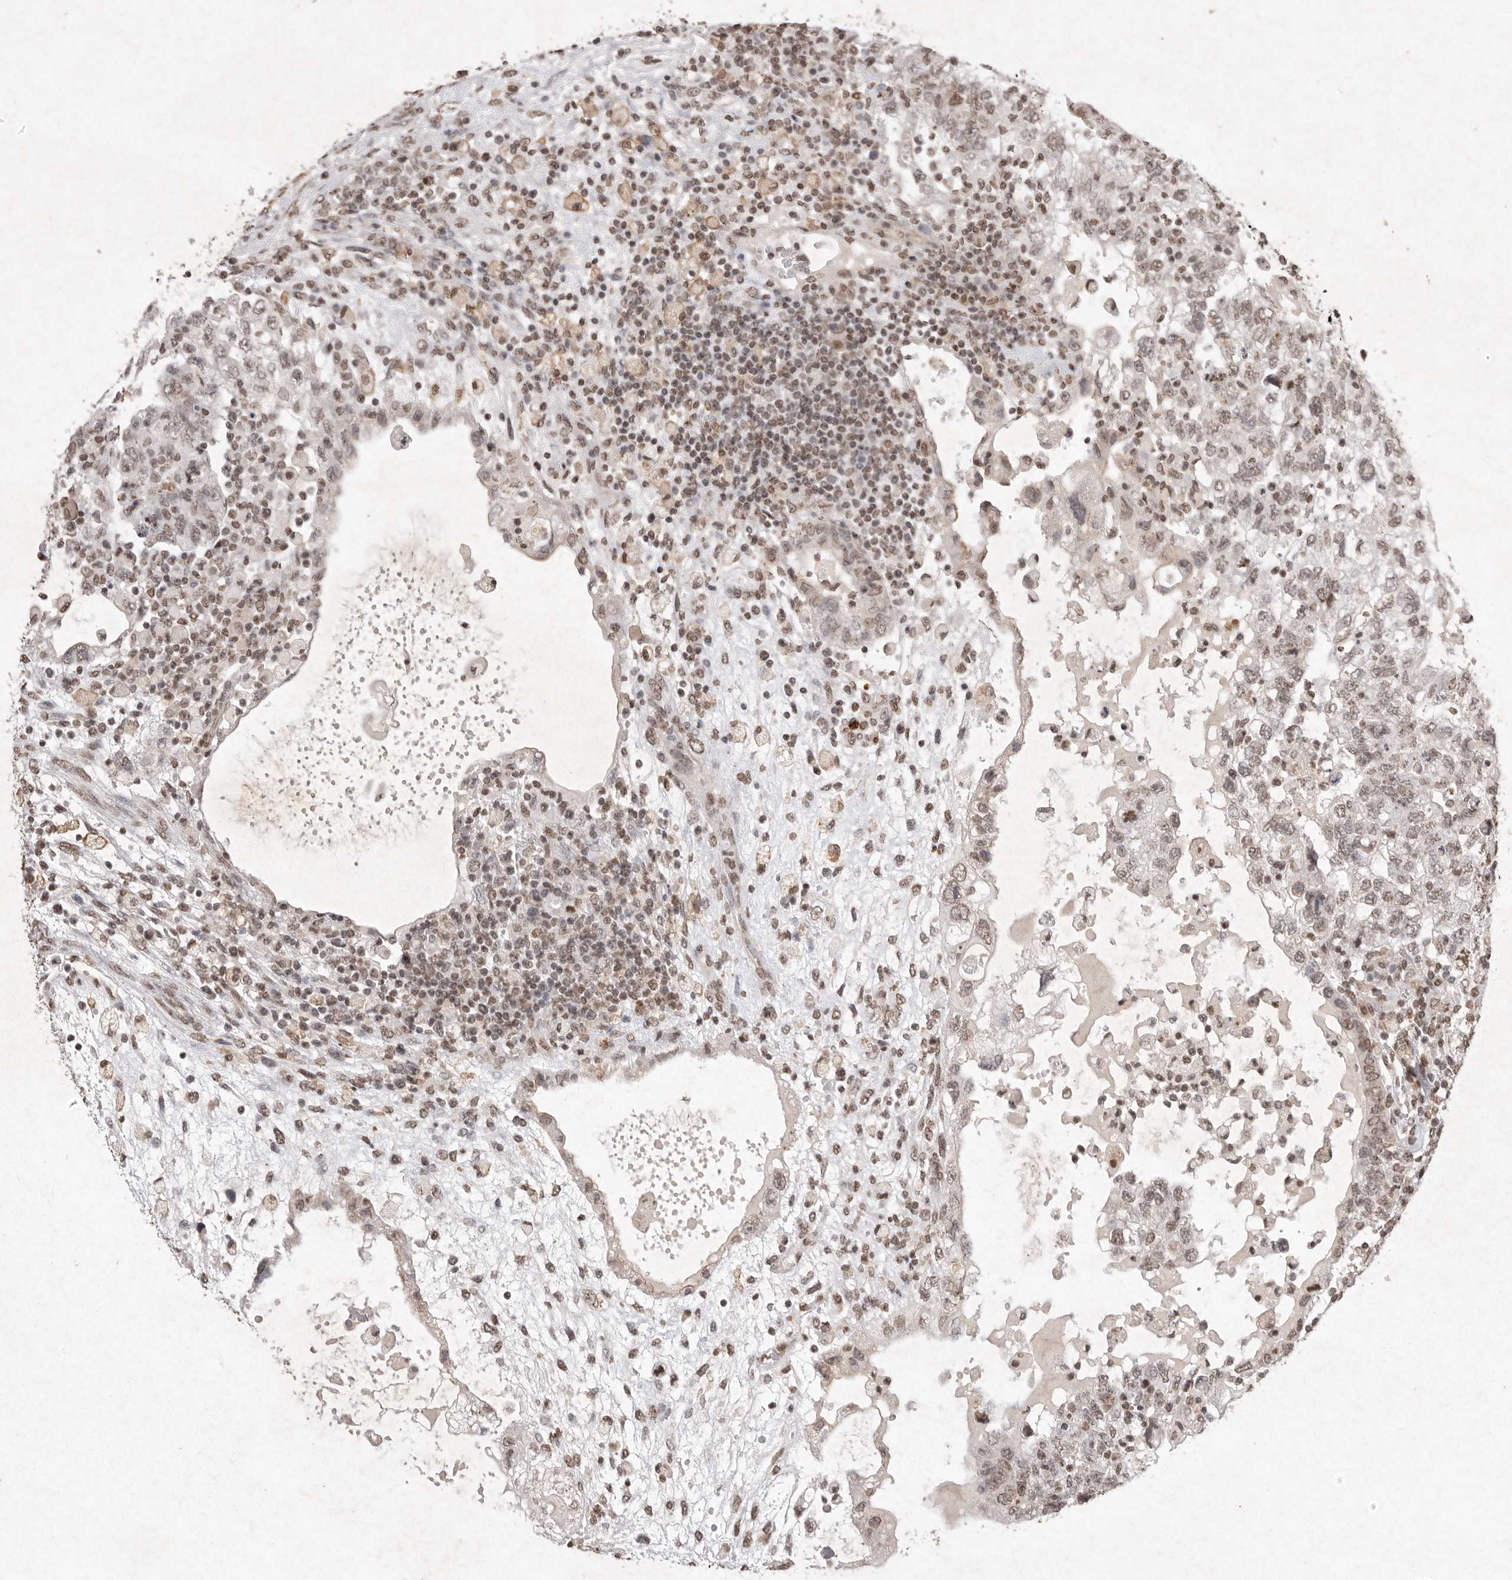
{"staining": {"intensity": "weak", "quantity": ">75%", "location": "nuclear"}, "tissue": "testis cancer", "cell_type": "Tumor cells", "image_type": "cancer", "snomed": [{"axis": "morphology", "description": "Carcinoma, Embryonal, NOS"}, {"axis": "topography", "description": "Testis"}], "caption": "IHC micrograph of neoplastic tissue: testis cancer (embryonal carcinoma) stained using IHC reveals low levels of weak protein expression localized specifically in the nuclear of tumor cells, appearing as a nuclear brown color.", "gene": "NKX3-2", "patient": {"sex": "male", "age": 36}}